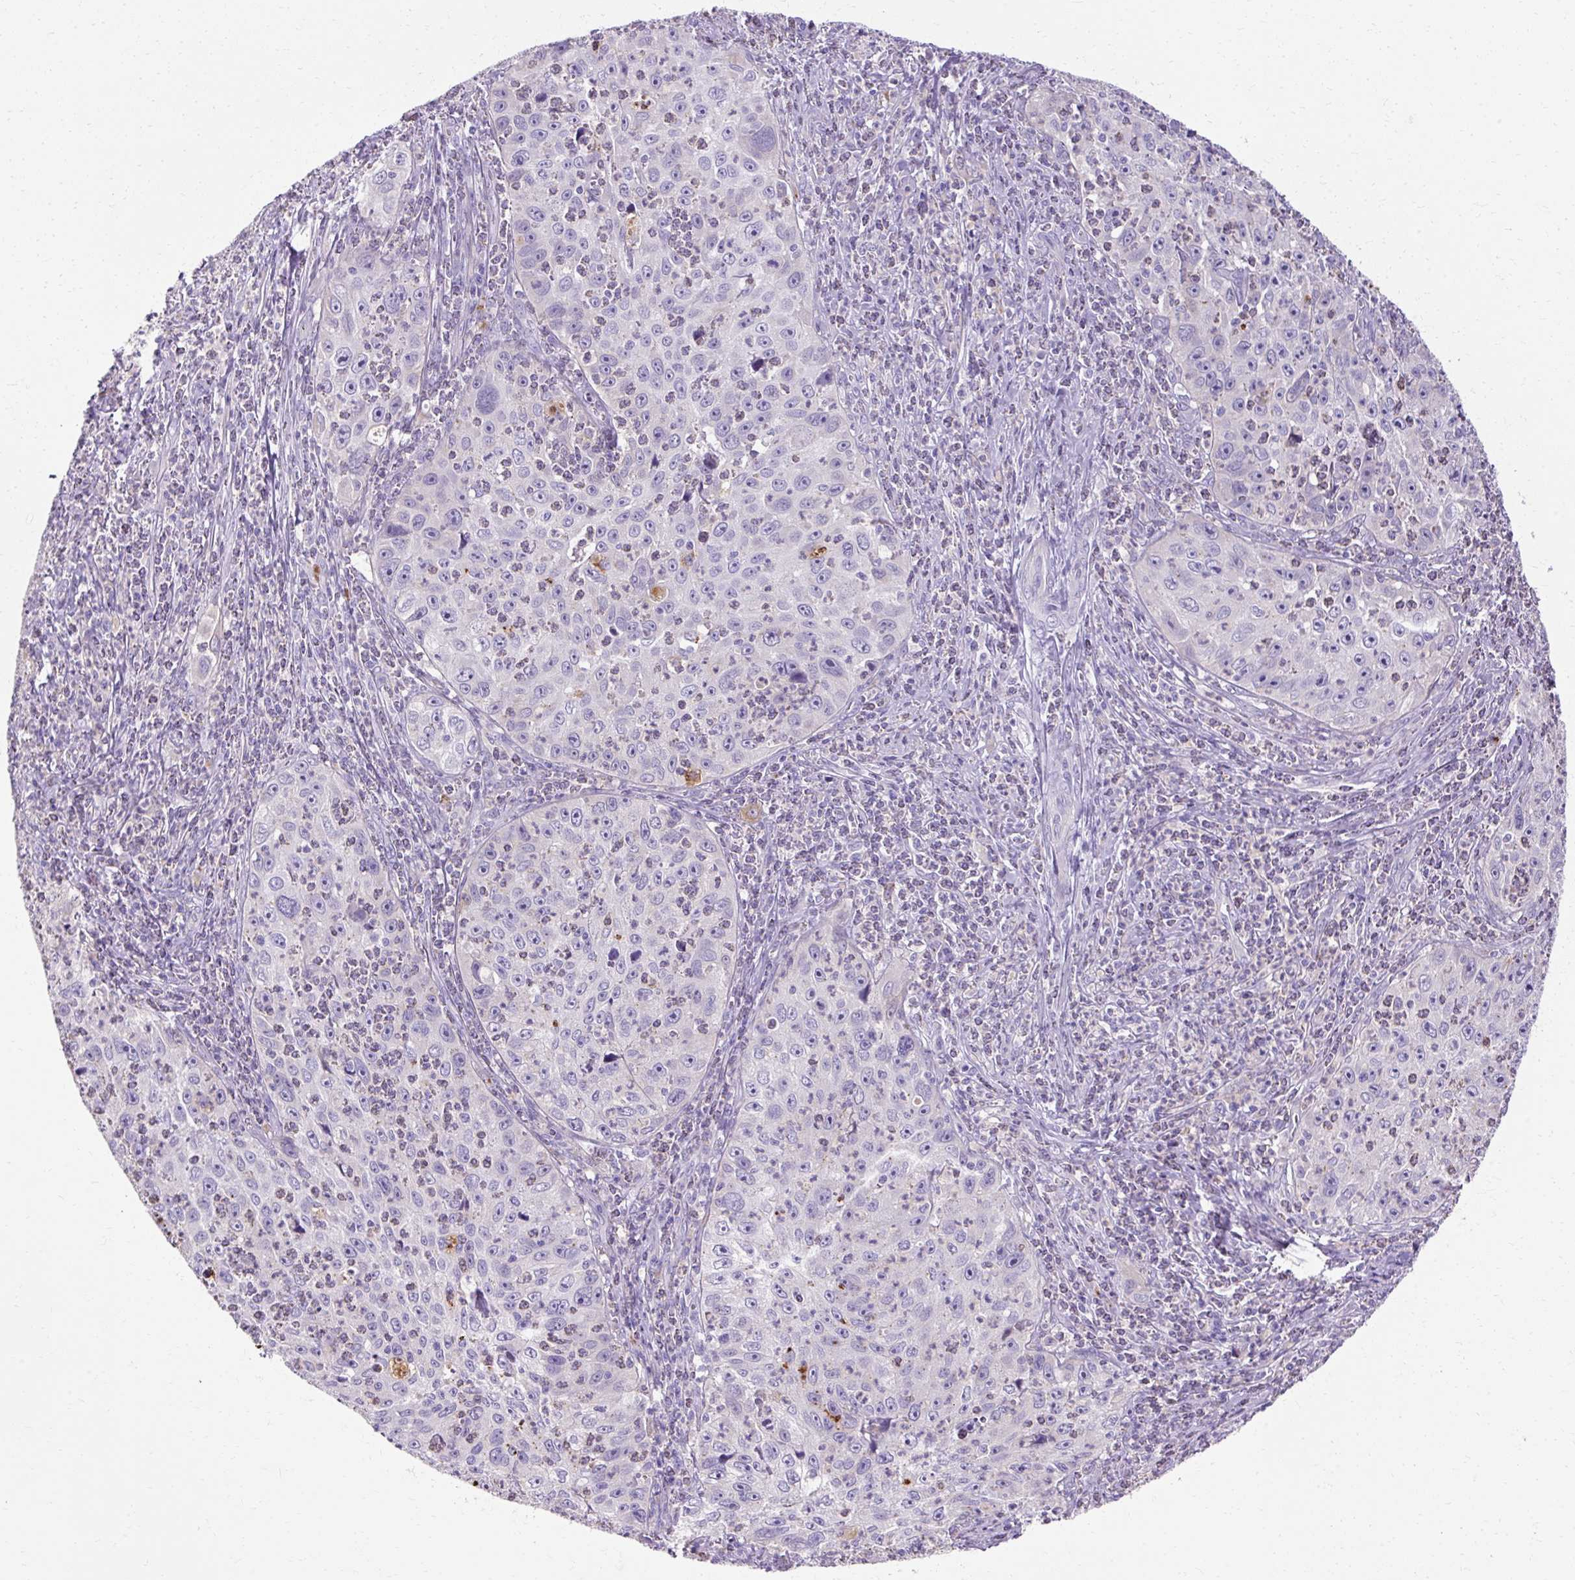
{"staining": {"intensity": "negative", "quantity": "none", "location": "none"}, "tissue": "cervical cancer", "cell_type": "Tumor cells", "image_type": "cancer", "snomed": [{"axis": "morphology", "description": "Squamous cell carcinoma, NOS"}, {"axis": "topography", "description": "Cervix"}], "caption": "High magnification brightfield microscopy of squamous cell carcinoma (cervical) stained with DAB (brown) and counterstained with hematoxylin (blue): tumor cells show no significant expression.", "gene": "HSD11B1", "patient": {"sex": "female", "age": 30}}